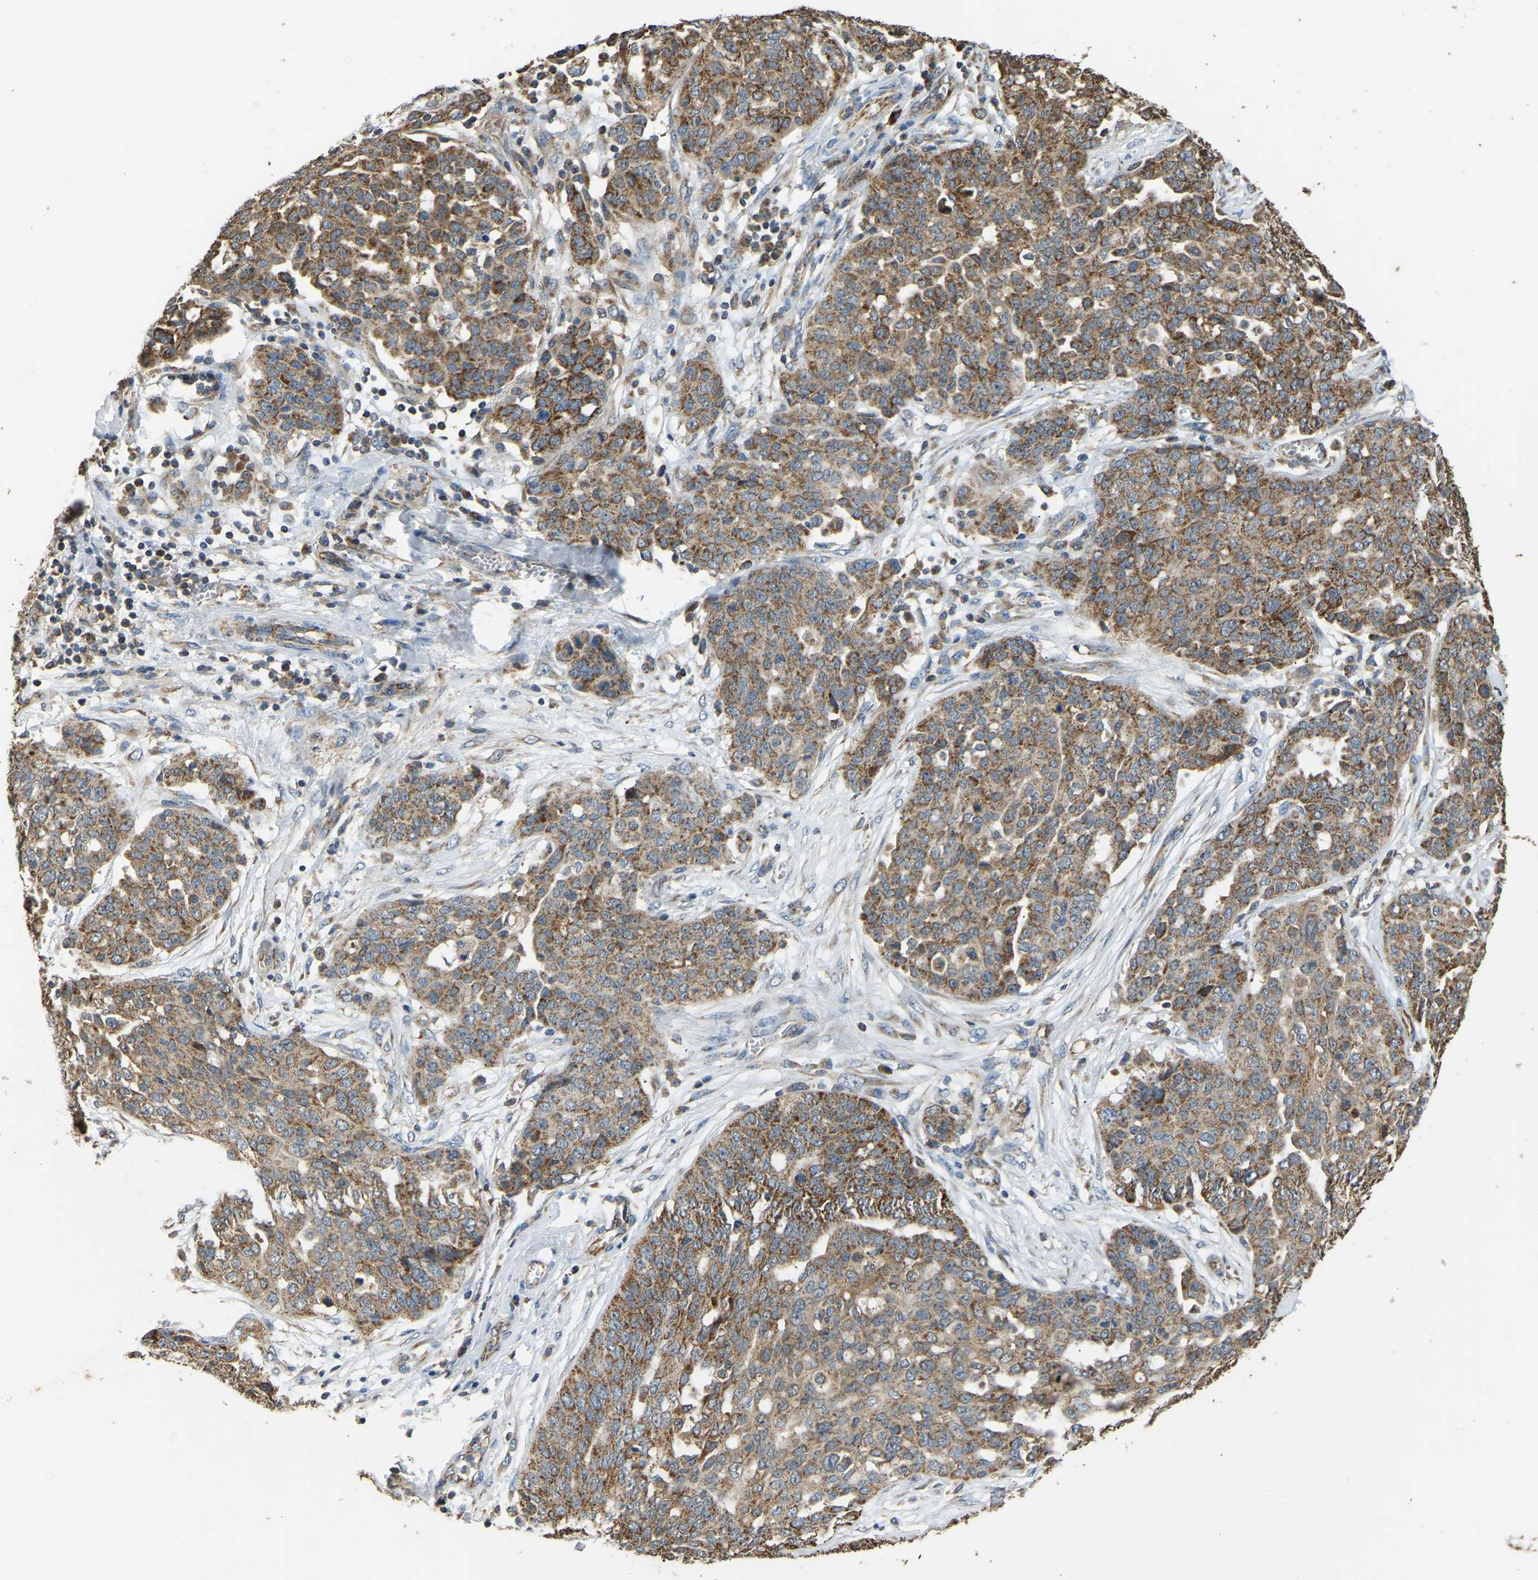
{"staining": {"intensity": "moderate", "quantity": ">75%", "location": "cytoplasmic/membranous"}, "tissue": "ovarian cancer", "cell_type": "Tumor cells", "image_type": "cancer", "snomed": [{"axis": "morphology", "description": "Cystadenocarcinoma, serous, NOS"}, {"axis": "topography", "description": "Soft tissue"}, {"axis": "topography", "description": "Ovary"}], "caption": "Human ovarian cancer stained with a brown dye displays moderate cytoplasmic/membranous positive positivity in about >75% of tumor cells.", "gene": "TUFM", "patient": {"sex": "female", "age": 57}}